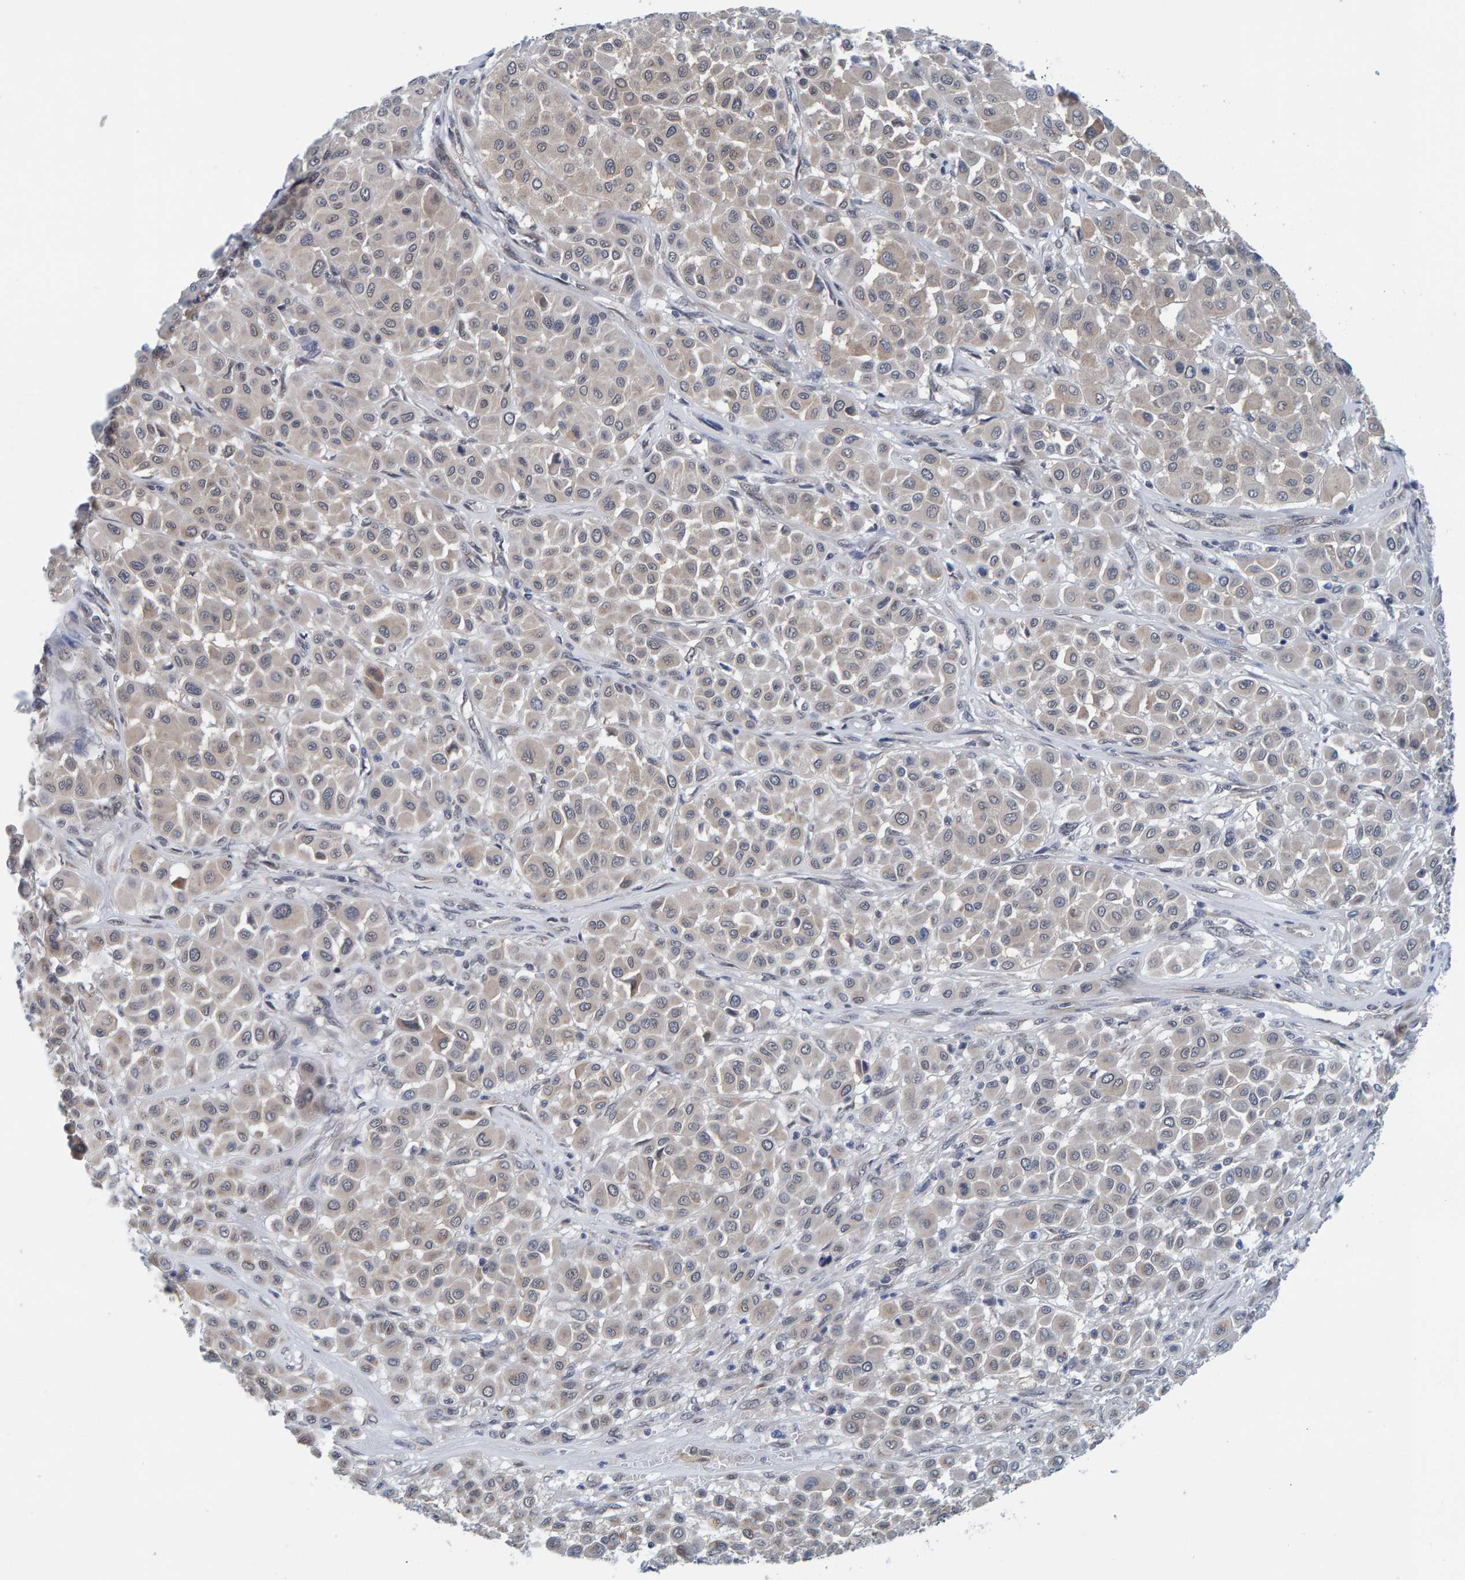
{"staining": {"intensity": "negative", "quantity": "none", "location": "none"}, "tissue": "melanoma", "cell_type": "Tumor cells", "image_type": "cancer", "snomed": [{"axis": "morphology", "description": "Malignant melanoma, Metastatic site"}, {"axis": "topography", "description": "Soft tissue"}], "caption": "Image shows no significant protein staining in tumor cells of malignant melanoma (metastatic site).", "gene": "SCRN2", "patient": {"sex": "male", "age": 41}}